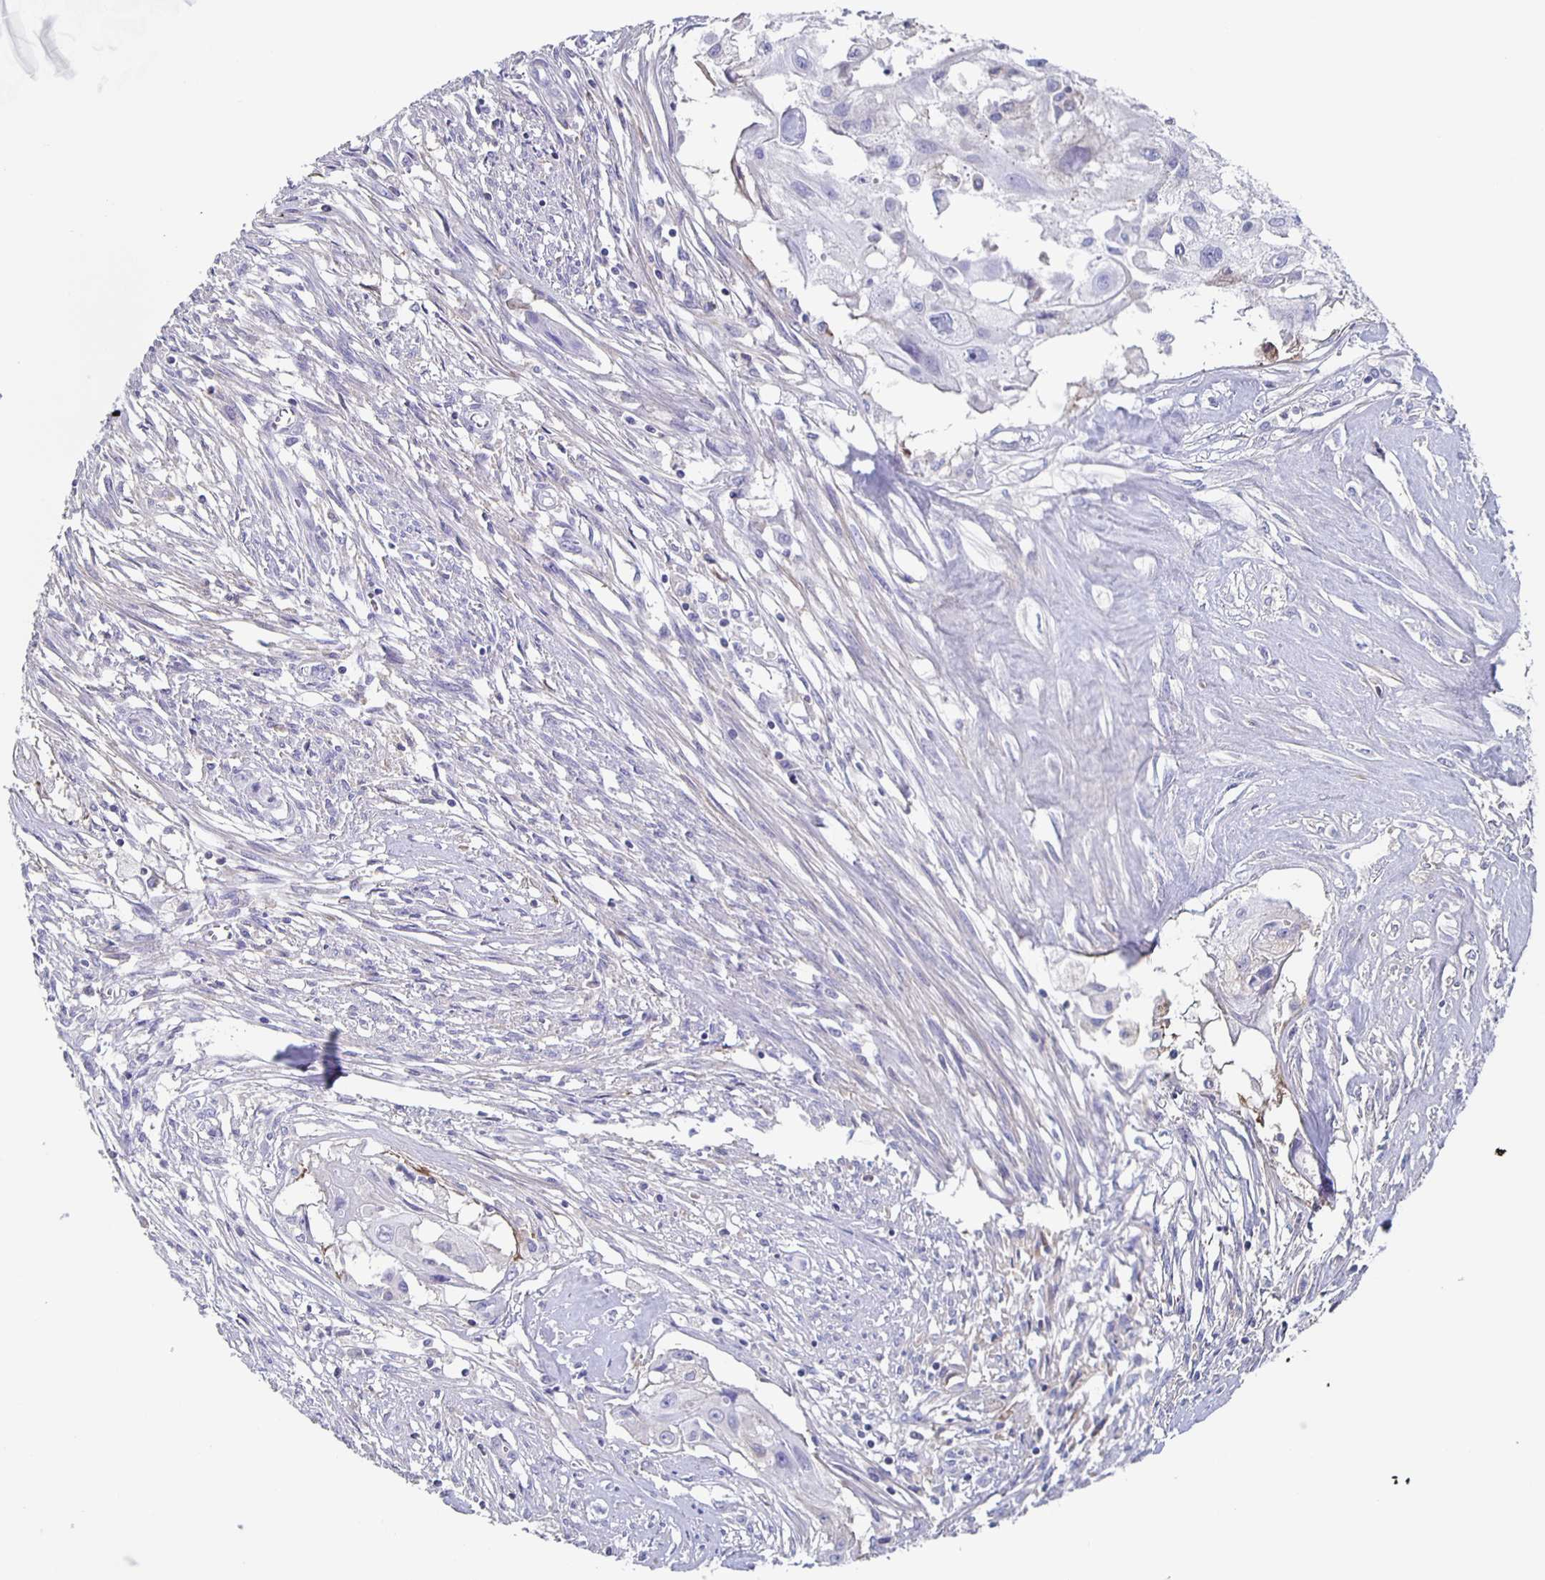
{"staining": {"intensity": "negative", "quantity": "none", "location": "none"}, "tissue": "cervical cancer", "cell_type": "Tumor cells", "image_type": "cancer", "snomed": [{"axis": "morphology", "description": "Squamous cell carcinoma, NOS"}, {"axis": "topography", "description": "Cervix"}], "caption": "Immunohistochemistry (IHC) of human squamous cell carcinoma (cervical) shows no expression in tumor cells. (IHC, brightfield microscopy, high magnification).", "gene": "FGA", "patient": {"sex": "female", "age": 49}}